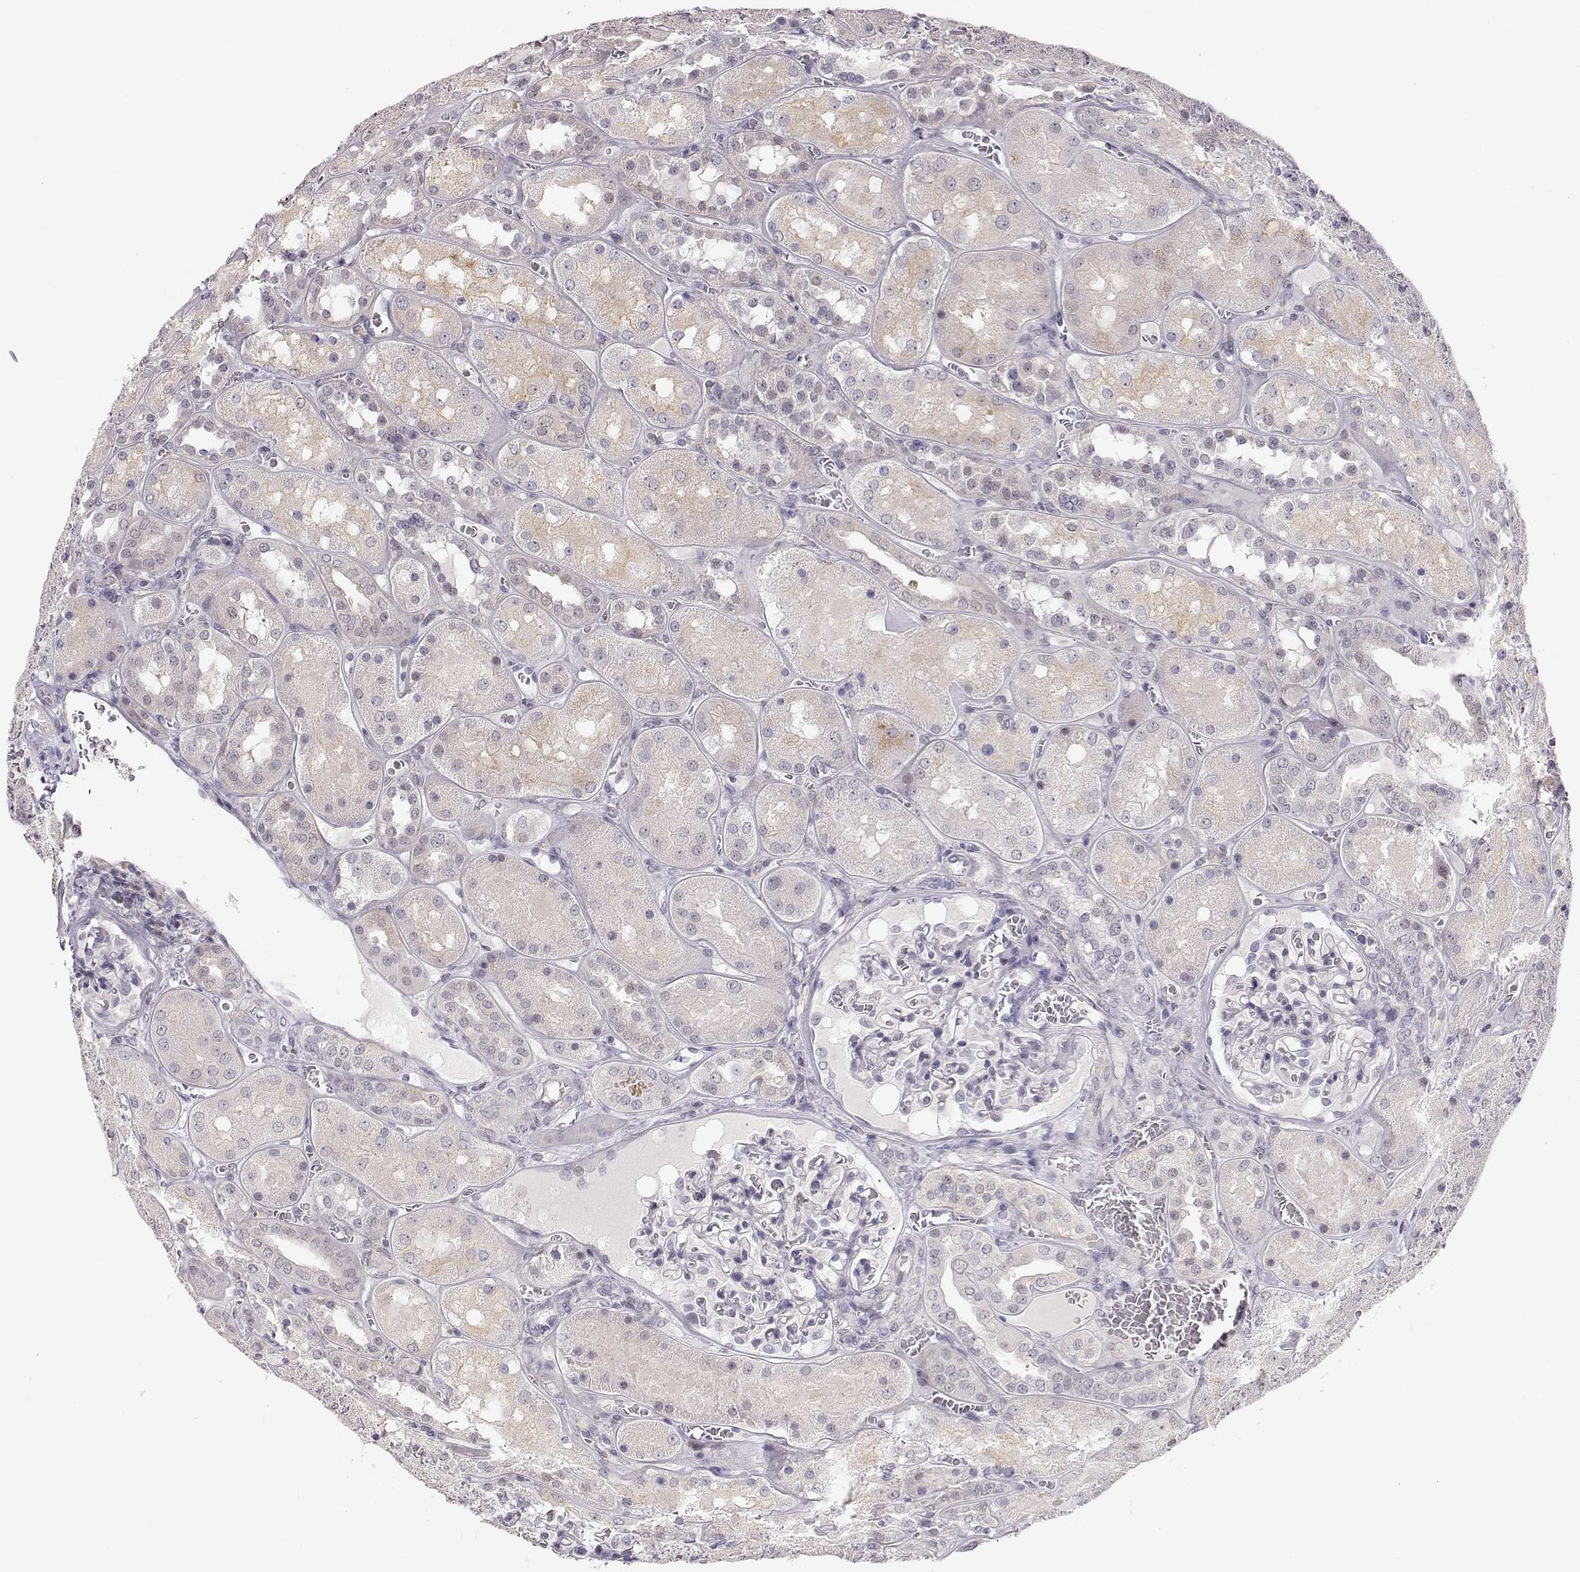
{"staining": {"intensity": "negative", "quantity": "none", "location": "none"}, "tissue": "kidney", "cell_type": "Cells in glomeruli", "image_type": "normal", "snomed": [{"axis": "morphology", "description": "Normal tissue, NOS"}, {"axis": "topography", "description": "Kidney"}], "caption": "Cells in glomeruli are negative for protein expression in benign human kidney. (DAB (3,3'-diaminobenzidine) immunohistochemistry (IHC) with hematoxylin counter stain).", "gene": "TEPP", "patient": {"sex": "male", "age": 73}}